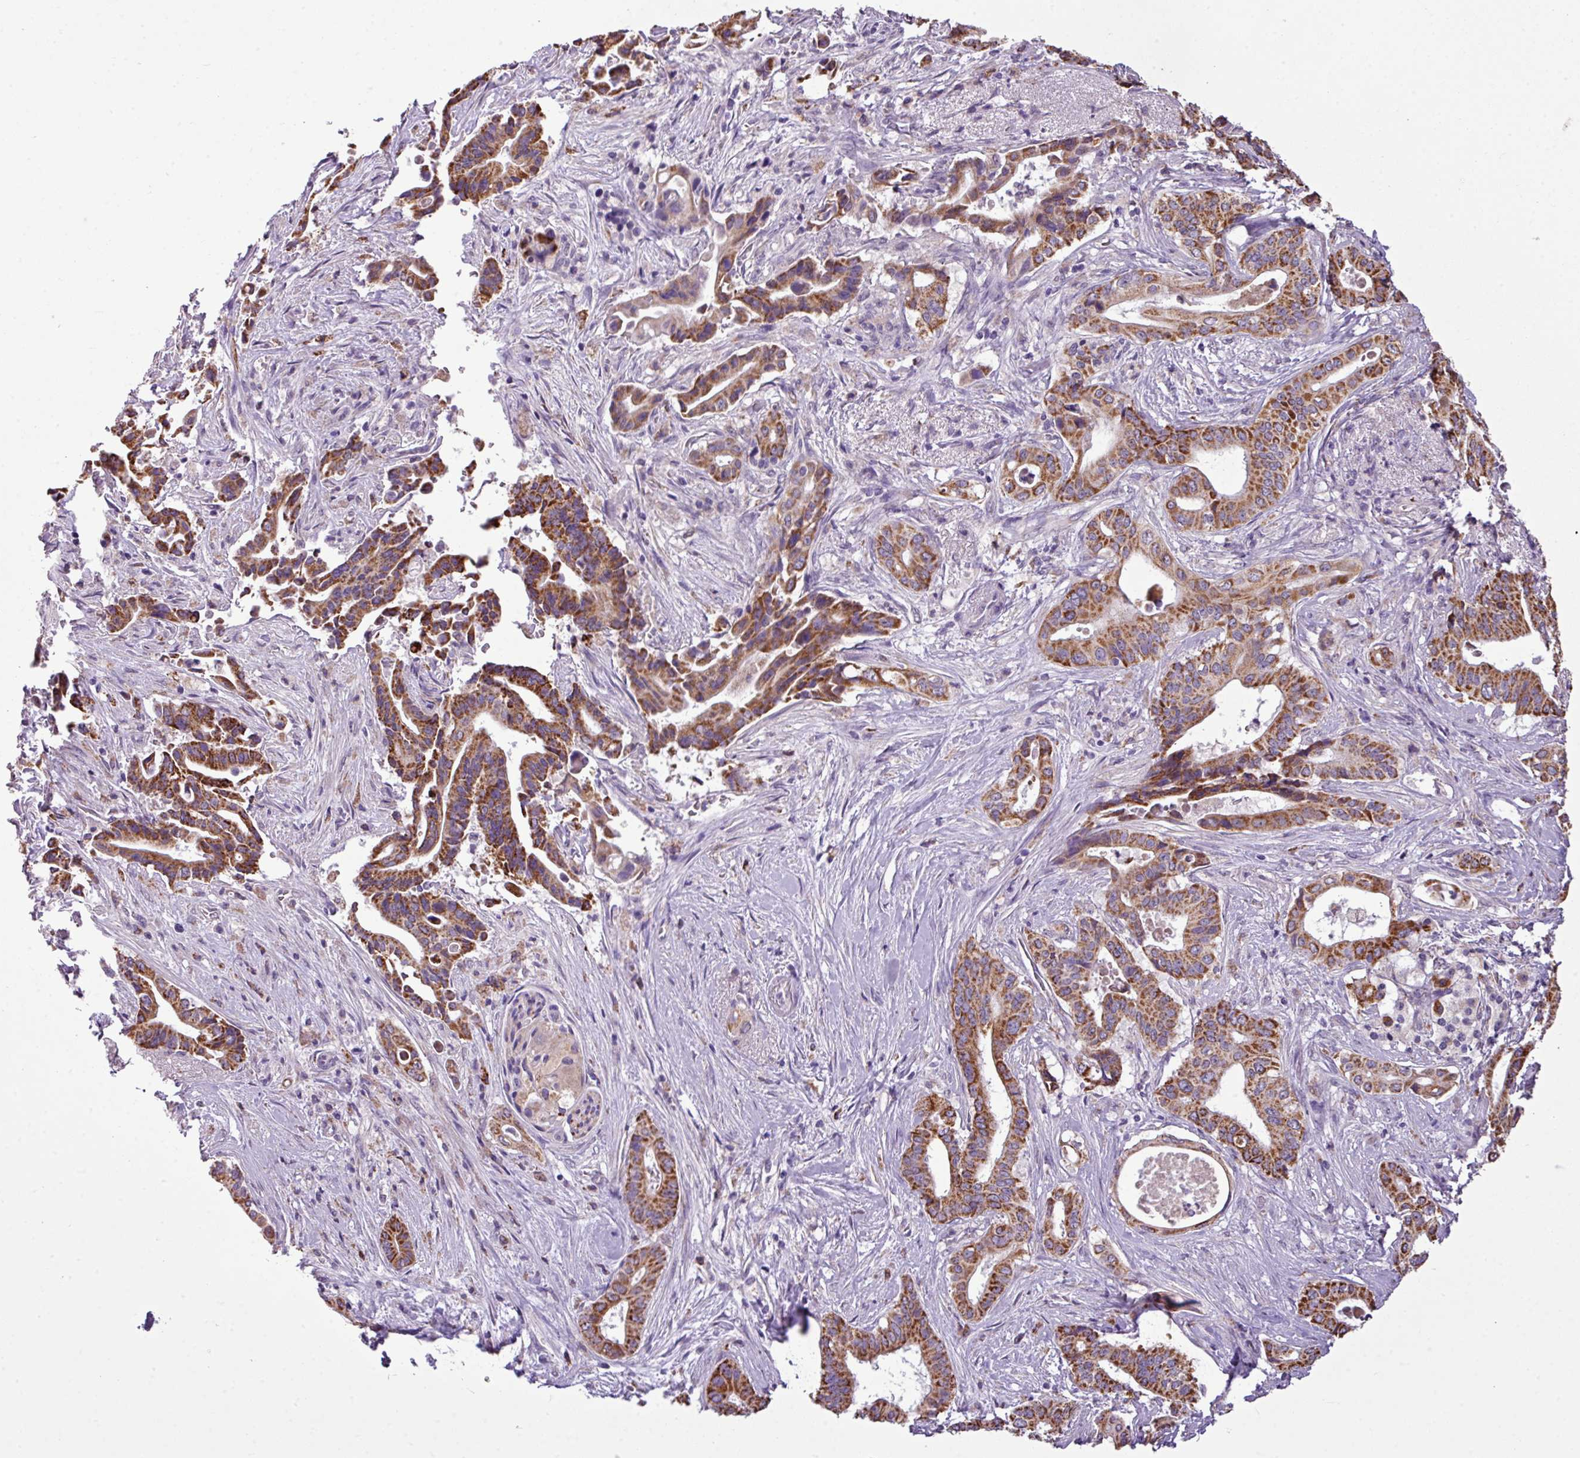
{"staining": {"intensity": "strong", "quantity": ">75%", "location": "cytoplasmic/membranous"}, "tissue": "pancreatic cancer", "cell_type": "Tumor cells", "image_type": "cancer", "snomed": [{"axis": "morphology", "description": "Adenocarcinoma, NOS"}, {"axis": "topography", "description": "Pancreas"}], "caption": "Protein expression analysis of adenocarcinoma (pancreatic) shows strong cytoplasmic/membranous expression in about >75% of tumor cells. The staining is performed using DAB (3,3'-diaminobenzidine) brown chromogen to label protein expression. The nuclei are counter-stained blue using hematoxylin.", "gene": "ALDH2", "patient": {"sex": "female", "age": 77}}